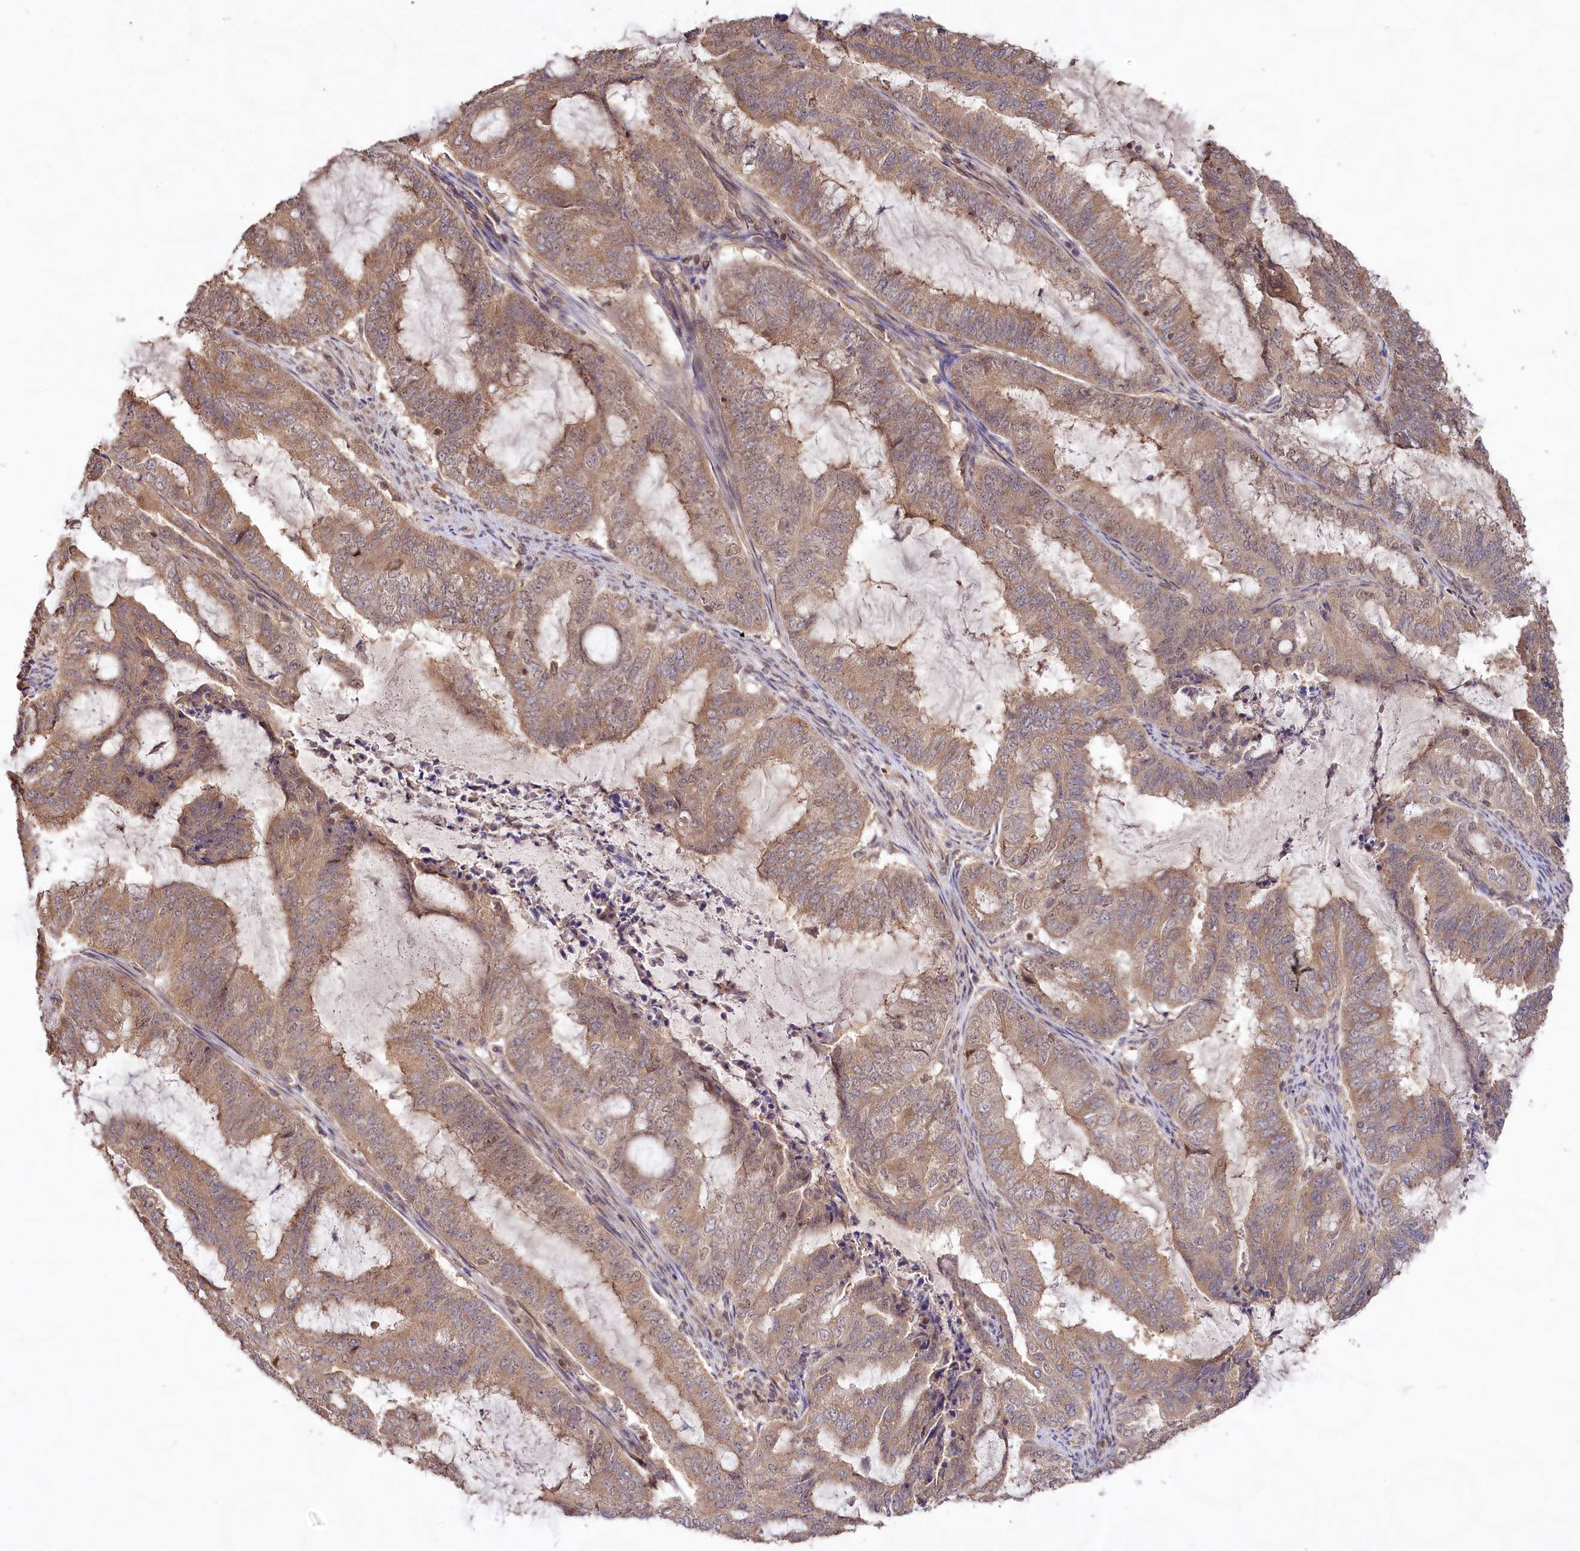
{"staining": {"intensity": "weak", "quantity": ">75%", "location": "cytoplasmic/membranous"}, "tissue": "endometrial cancer", "cell_type": "Tumor cells", "image_type": "cancer", "snomed": [{"axis": "morphology", "description": "Adenocarcinoma, NOS"}, {"axis": "topography", "description": "Endometrium"}], "caption": "This image displays immunohistochemistry (IHC) staining of endometrial adenocarcinoma, with low weak cytoplasmic/membranous staining in approximately >75% of tumor cells.", "gene": "RRP8", "patient": {"sex": "female", "age": 51}}